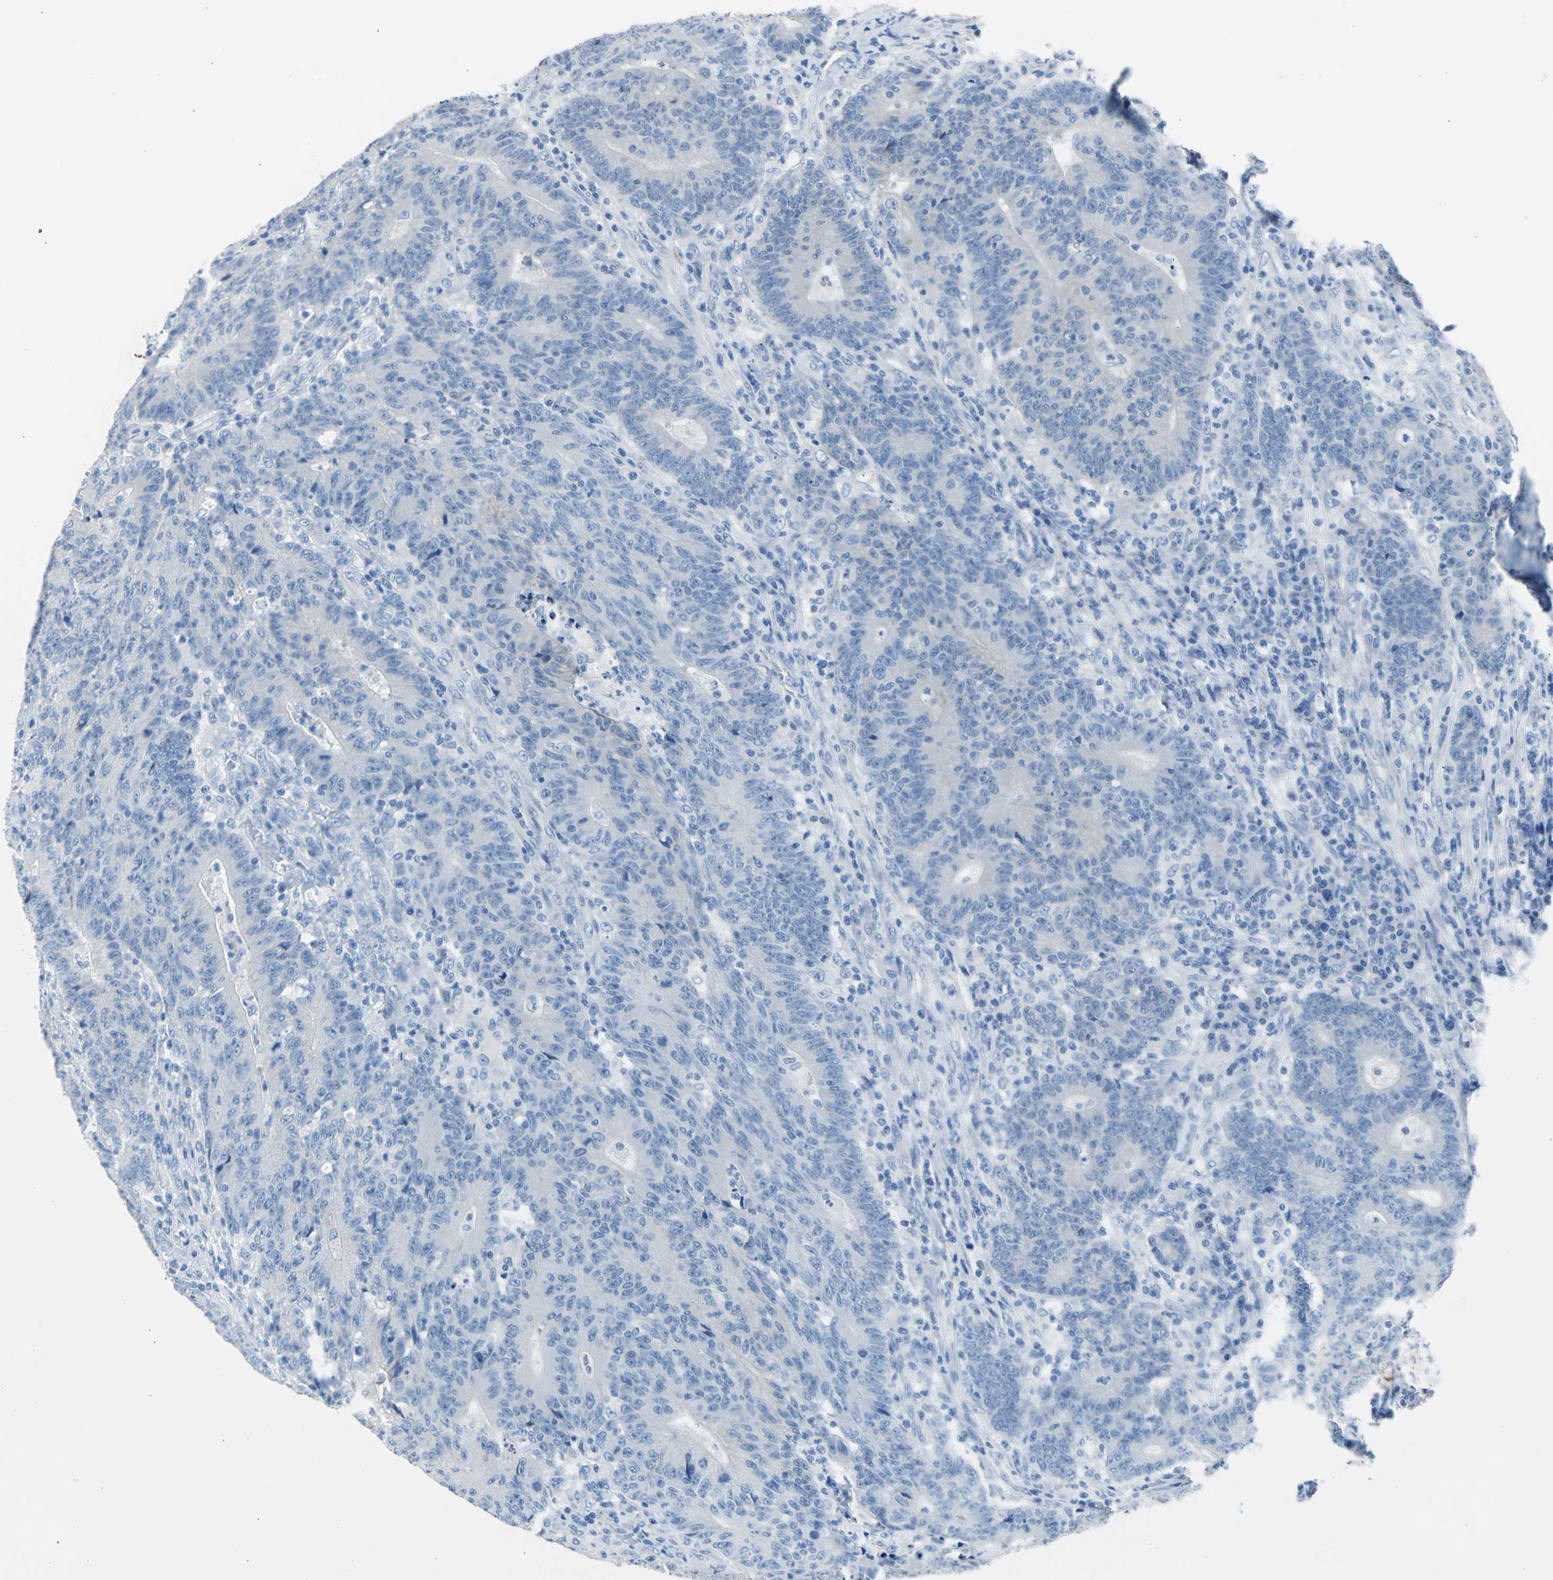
{"staining": {"intensity": "weak", "quantity": "25%-75%", "location": "cytoplasmic/membranous"}, "tissue": "colorectal cancer", "cell_type": "Tumor cells", "image_type": "cancer", "snomed": [{"axis": "morphology", "description": "Normal tissue, NOS"}, {"axis": "morphology", "description": "Adenocarcinoma, NOS"}, {"axis": "topography", "description": "Colon"}], "caption": "Adenocarcinoma (colorectal) tissue shows weak cytoplasmic/membranous expression in about 25%-75% of tumor cells", "gene": "KRT7", "patient": {"sex": "female", "age": 75}}